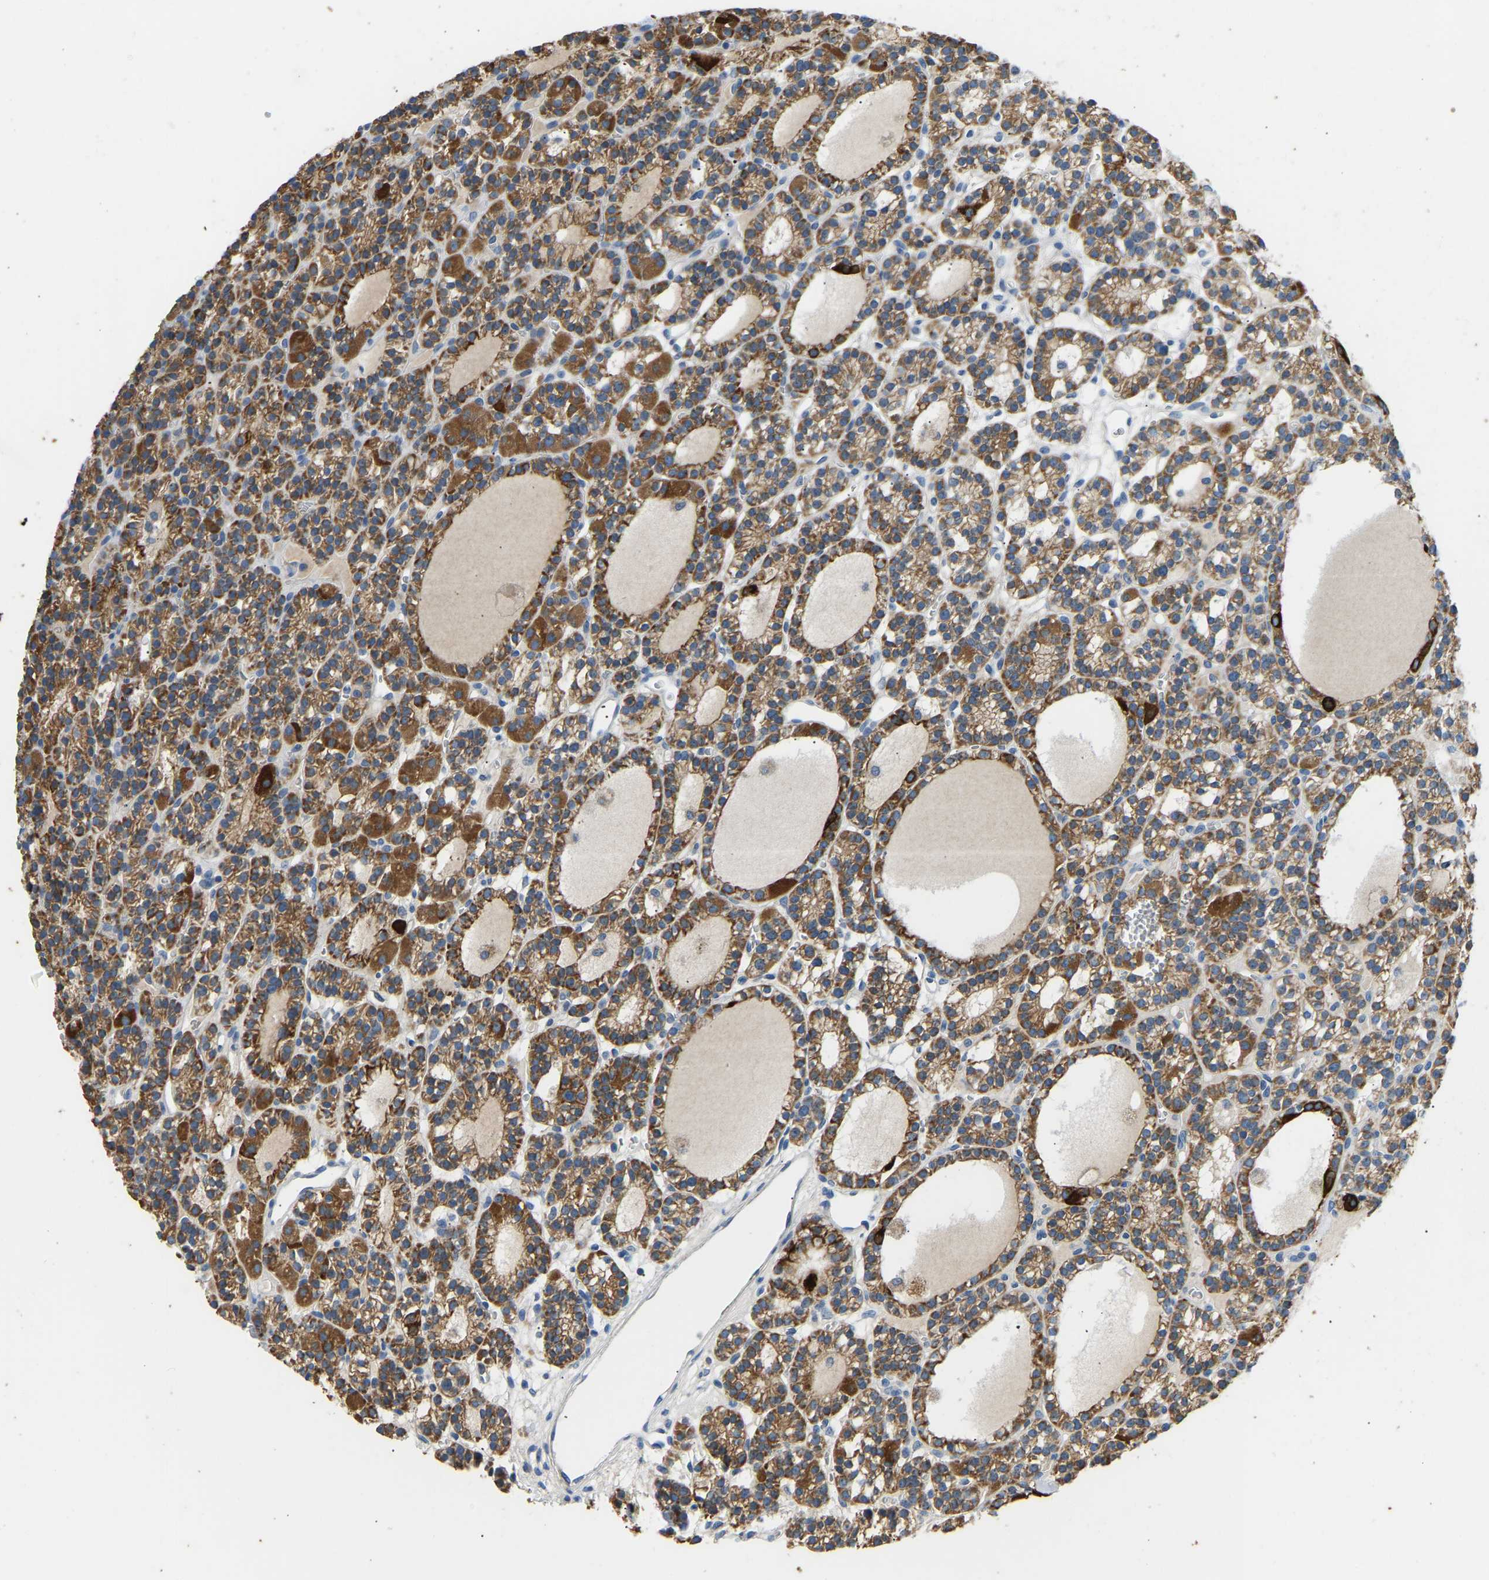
{"staining": {"intensity": "strong", "quantity": ">75%", "location": "cytoplasmic/membranous"}, "tissue": "parathyroid gland", "cell_type": "Glandular cells", "image_type": "normal", "snomed": [{"axis": "morphology", "description": "Normal tissue, NOS"}, {"axis": "morphology", "description": "Adenoma, NOS"}, {"axis": "topography", "description": "Parathyroid gland"}], "caption": "The micrograph shows staining of normal parathyroid gland, revealing strong cytoplasmic/membranous protein staining (brown color) within glandular cells.", "gene": "ZNF200", "patient": {"sex": "female", "age": 58}}